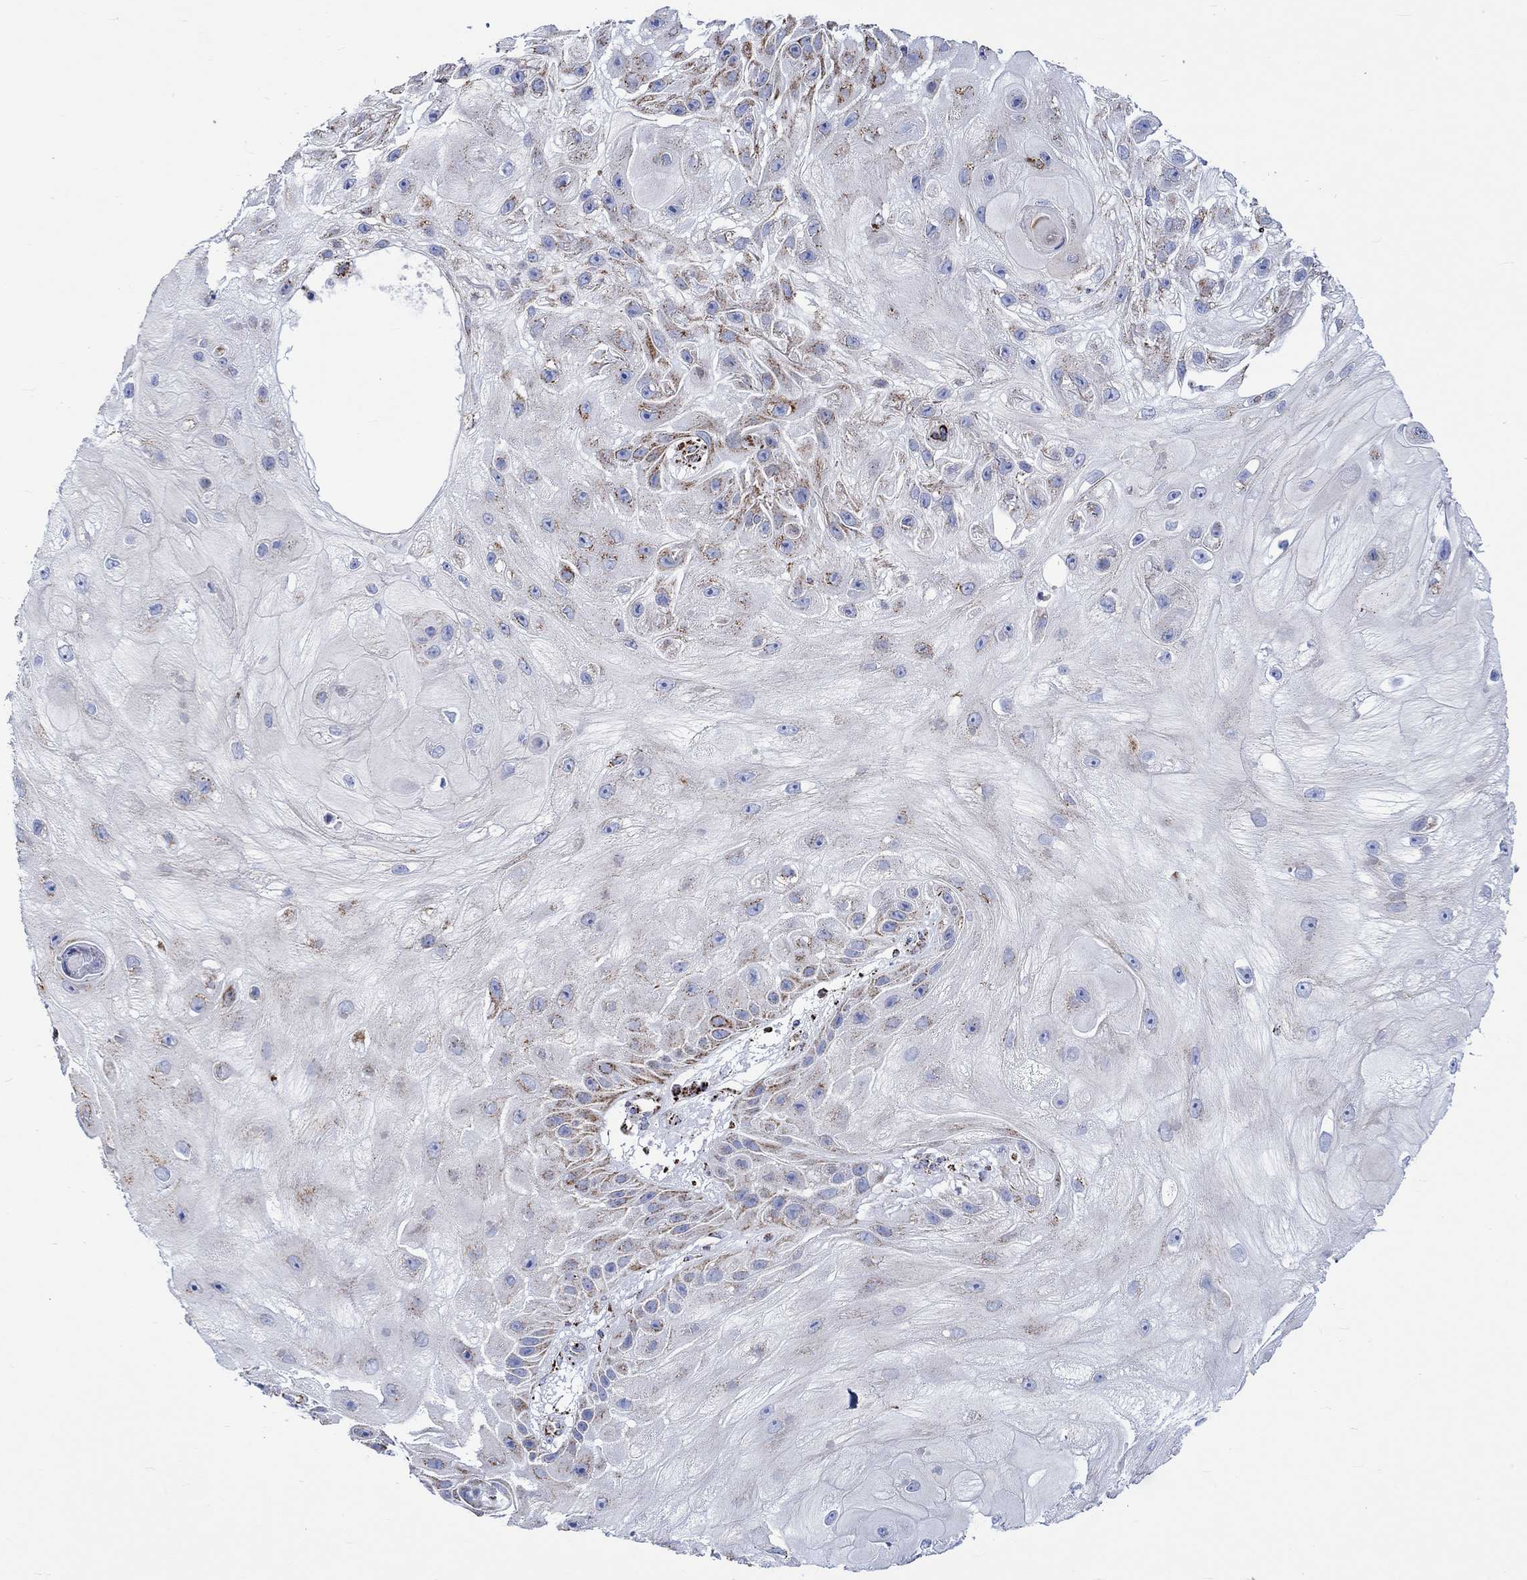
{"staining": {"intensity": "strong", "quantity": "25%-75%", "location": "cytoplasmic/membranous"}, "tissue": "skin cancer", "cell_type": "Tumor cells", "image_type": "cancer", "snomed": [{"axis": "morphology", "description": "Normal tissue, NOS"}, {"axis": "morphology", "description": "Squamous cell carcinoma, NOS"}, {"axis": "topography", "description": "Skin"}], "caption": "Protein expression analysis of squamous cell carcinoma (skin) demonstrates strong cytoplasmic/membranous positivity in about 25%-75% of tumor cells.", "gene": "RCE1", "patient": {"sex": "male", "age": 79}}